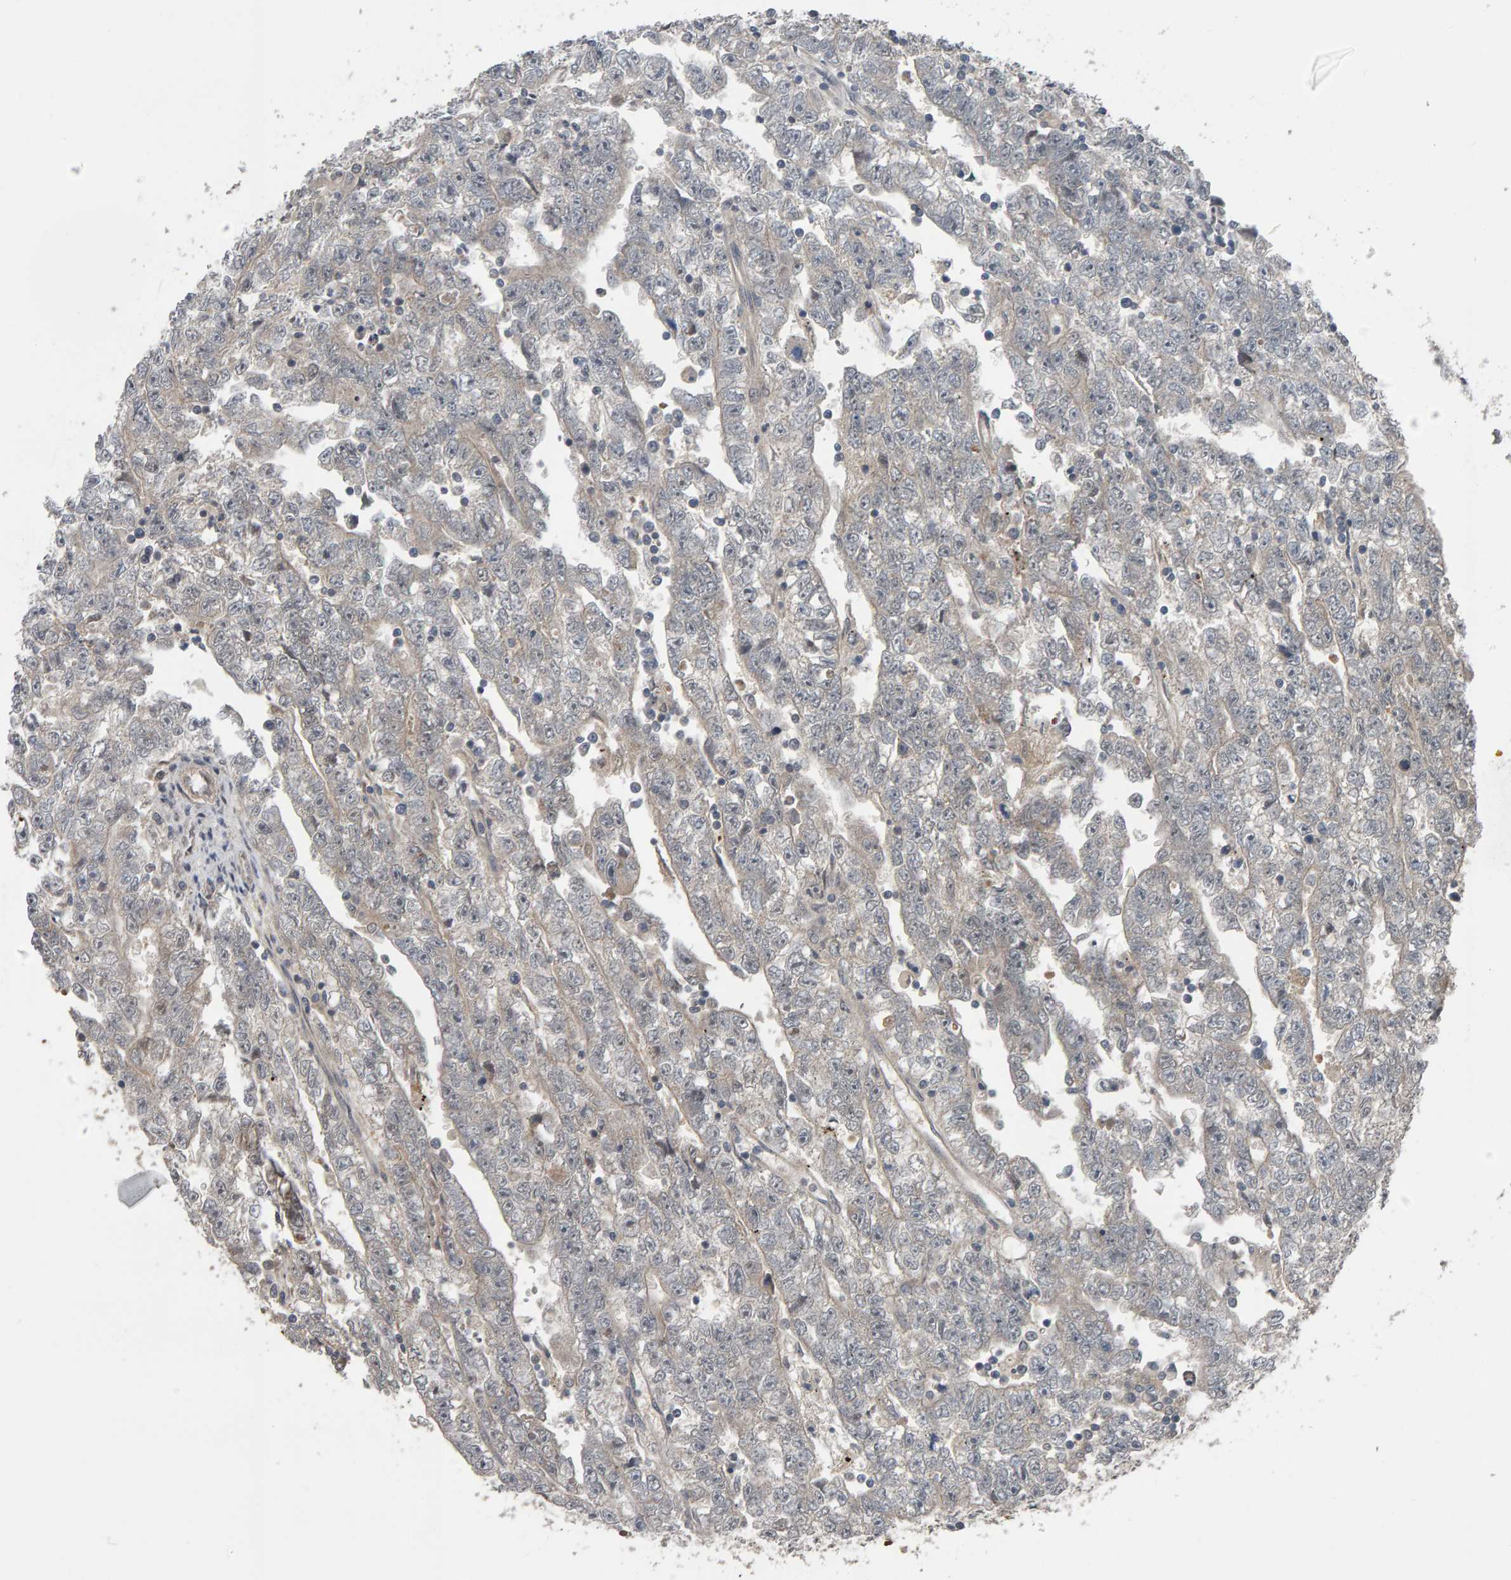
{"staining": {"intensity": "weak", "quantity": "25%-75%", "location": "cytoplasmic/membranous"}, "tissue": "testis cancer", "cell_type": "Tumor cells", "image_type": "cancer", "snomed": [{"axis": "morphology", "description": "Carcinoma, Embryonal, NOS"}, {"axis": "topography", "description": "Testis"}], "caption": "Testis embryonal carcinoma was stained to show a protein in brown. There is low levels of weak cytoplasmic/membranous staining in approximately 25%-75% of tumor cells.", "gene": "COASY", "patient": {"sex": "male", "age": 25}}